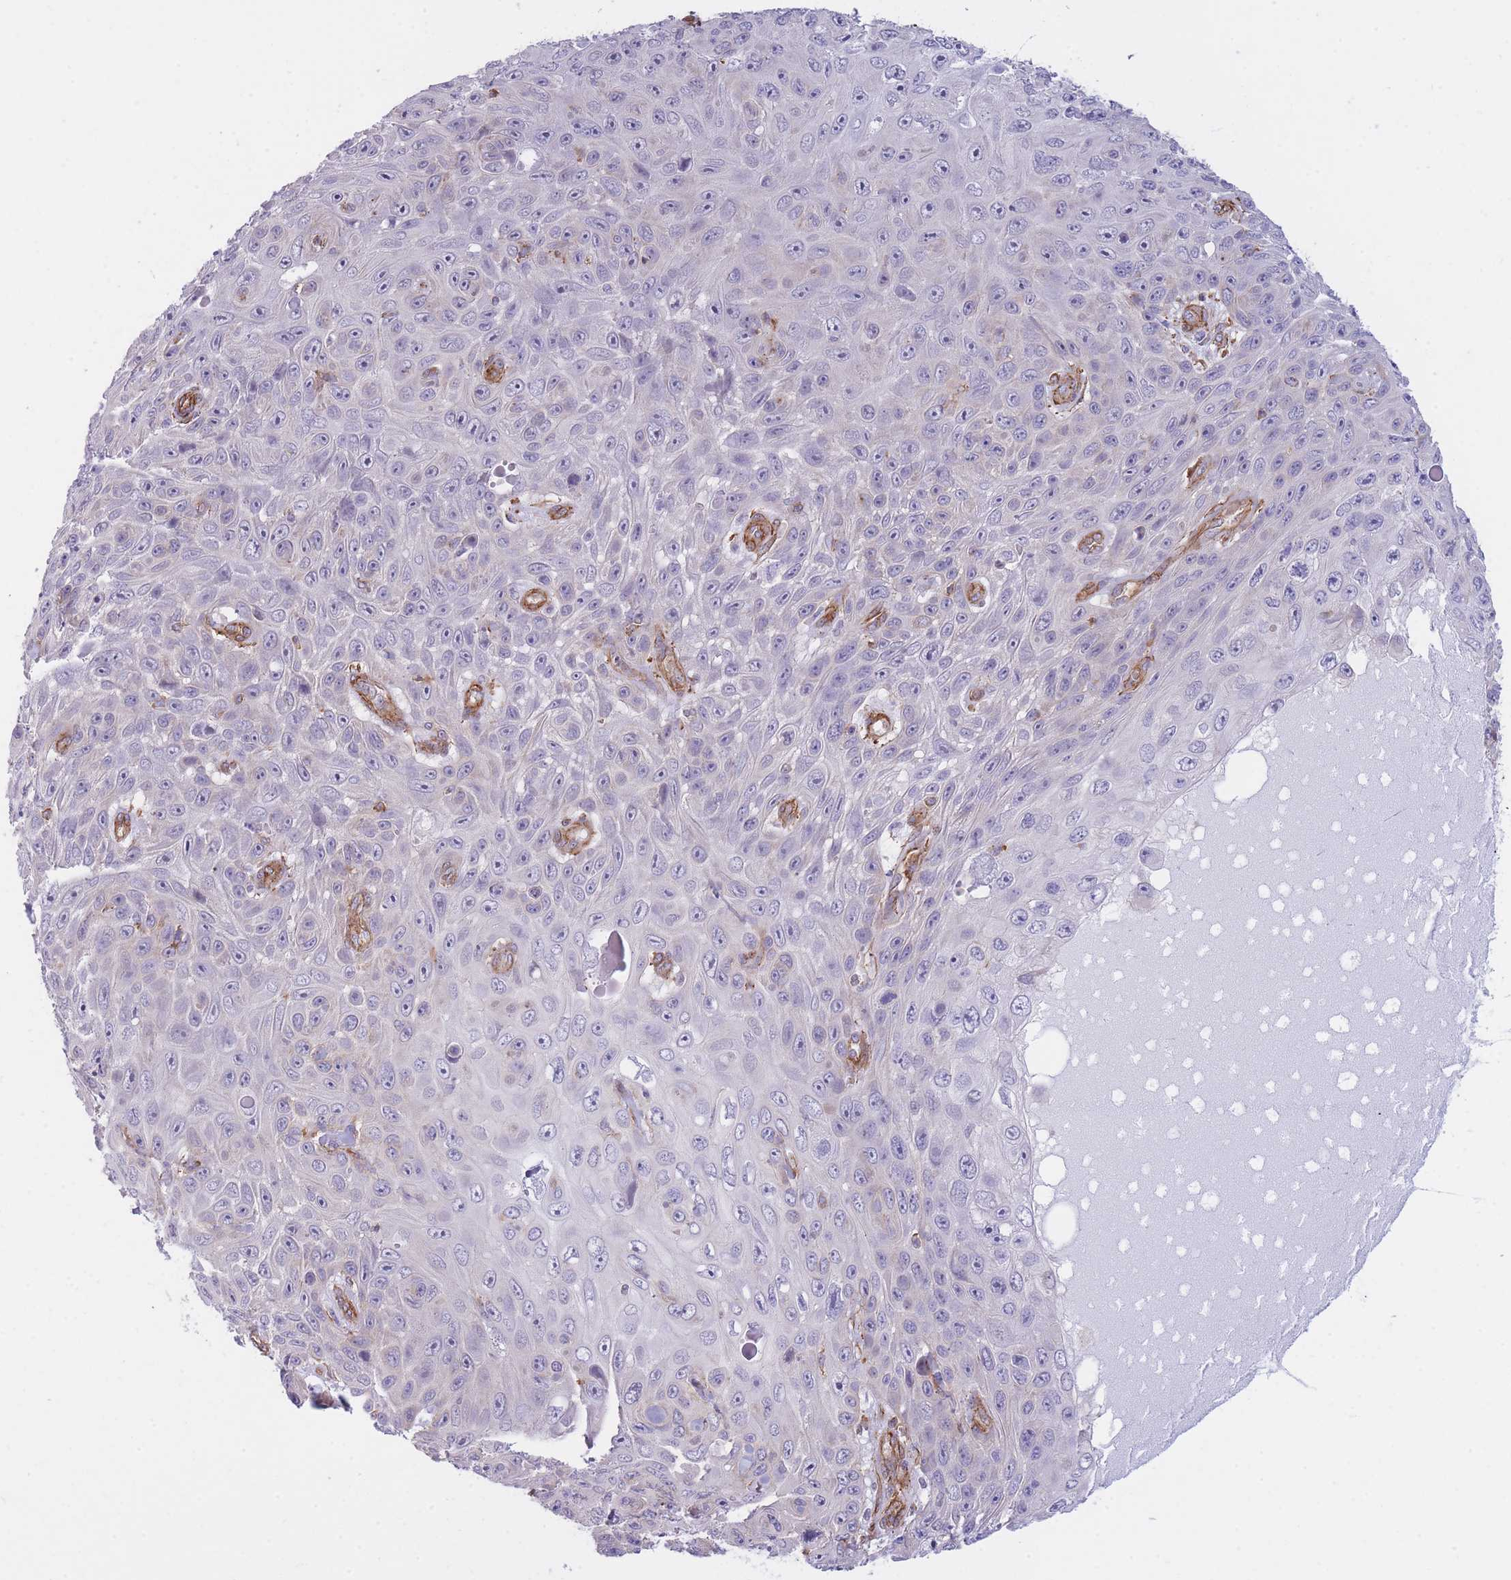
{"staining": {"intensity": "negative", "quantity": "none", "location": "none"}, "tissue": "skin cancer", "cell_type": "Tumor cells", "image_type": "cancer", "snomed": [{"axis": "morphology", "description": "Squamous cell carcinoma, NOS"}, {"axis": "topography", "description": "Skin"}], "caption": "High magnification brightfield microscopy of skin squamous cell carcinoma stained with DAB (brown) and counterstained with hematoxylin (blue): tumor cells show no significant expression.", "gene": "CDC25B", "patient": {"sex": "male", "age": 82}}